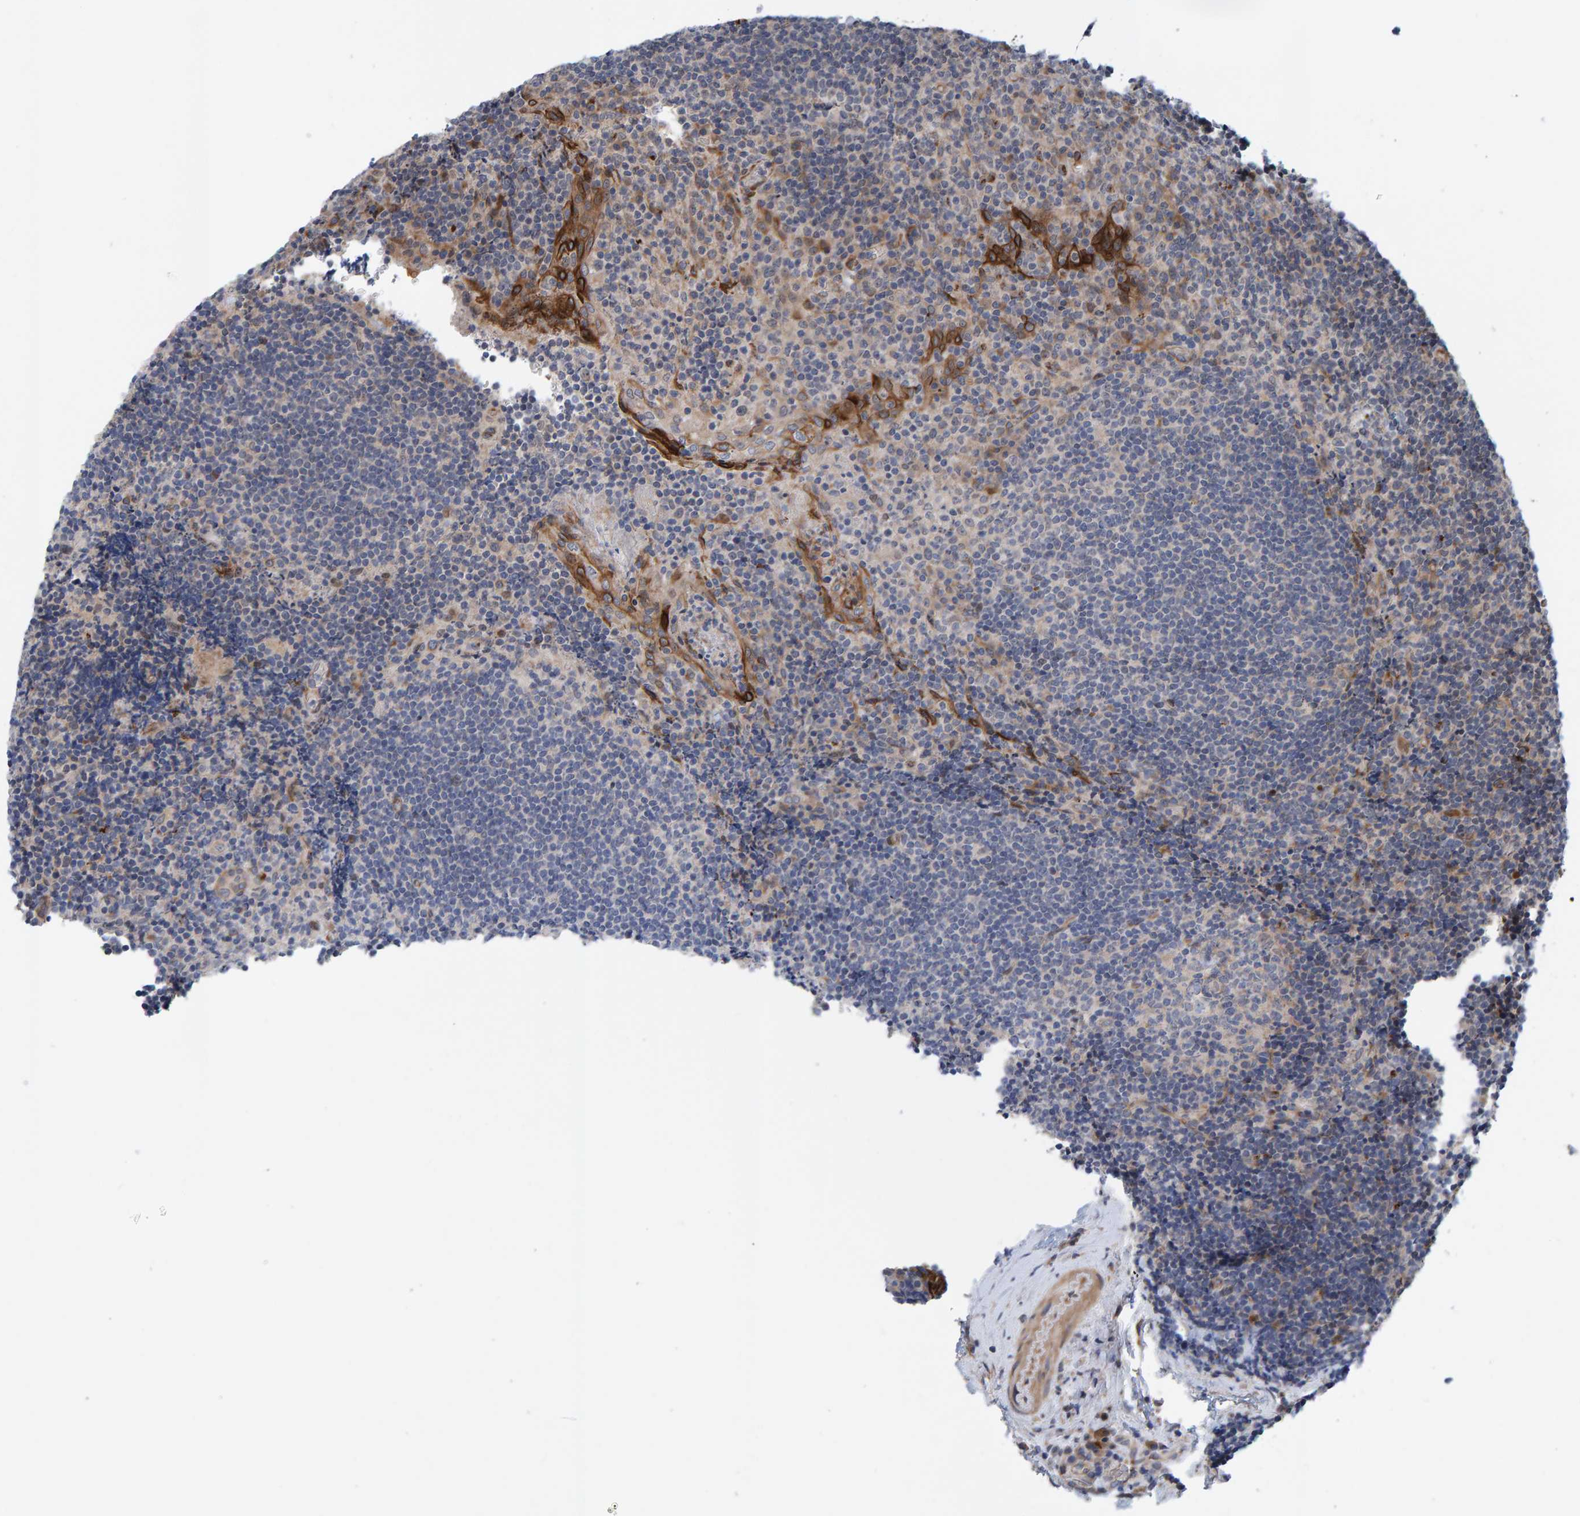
{"staining": {"intensity": "weak", "quantity": "<25%", "location": "cytoplasmic/membranous"}, "tissue": "lymphoma", "cell_type": "Tumor cells", "image_type": "cancer", "snomed": [{"axis": "morphology", "description": "Malignant lymphoma, non-Hodgkin's type, High grade"}, {"axis": "topography", "description": "Tonsil"}], "caption": "IHC of lymphoma displays no positivity in tumor cells.", "gene": "MFSD6L", "patient": {"sex": "female", "age": 36}}